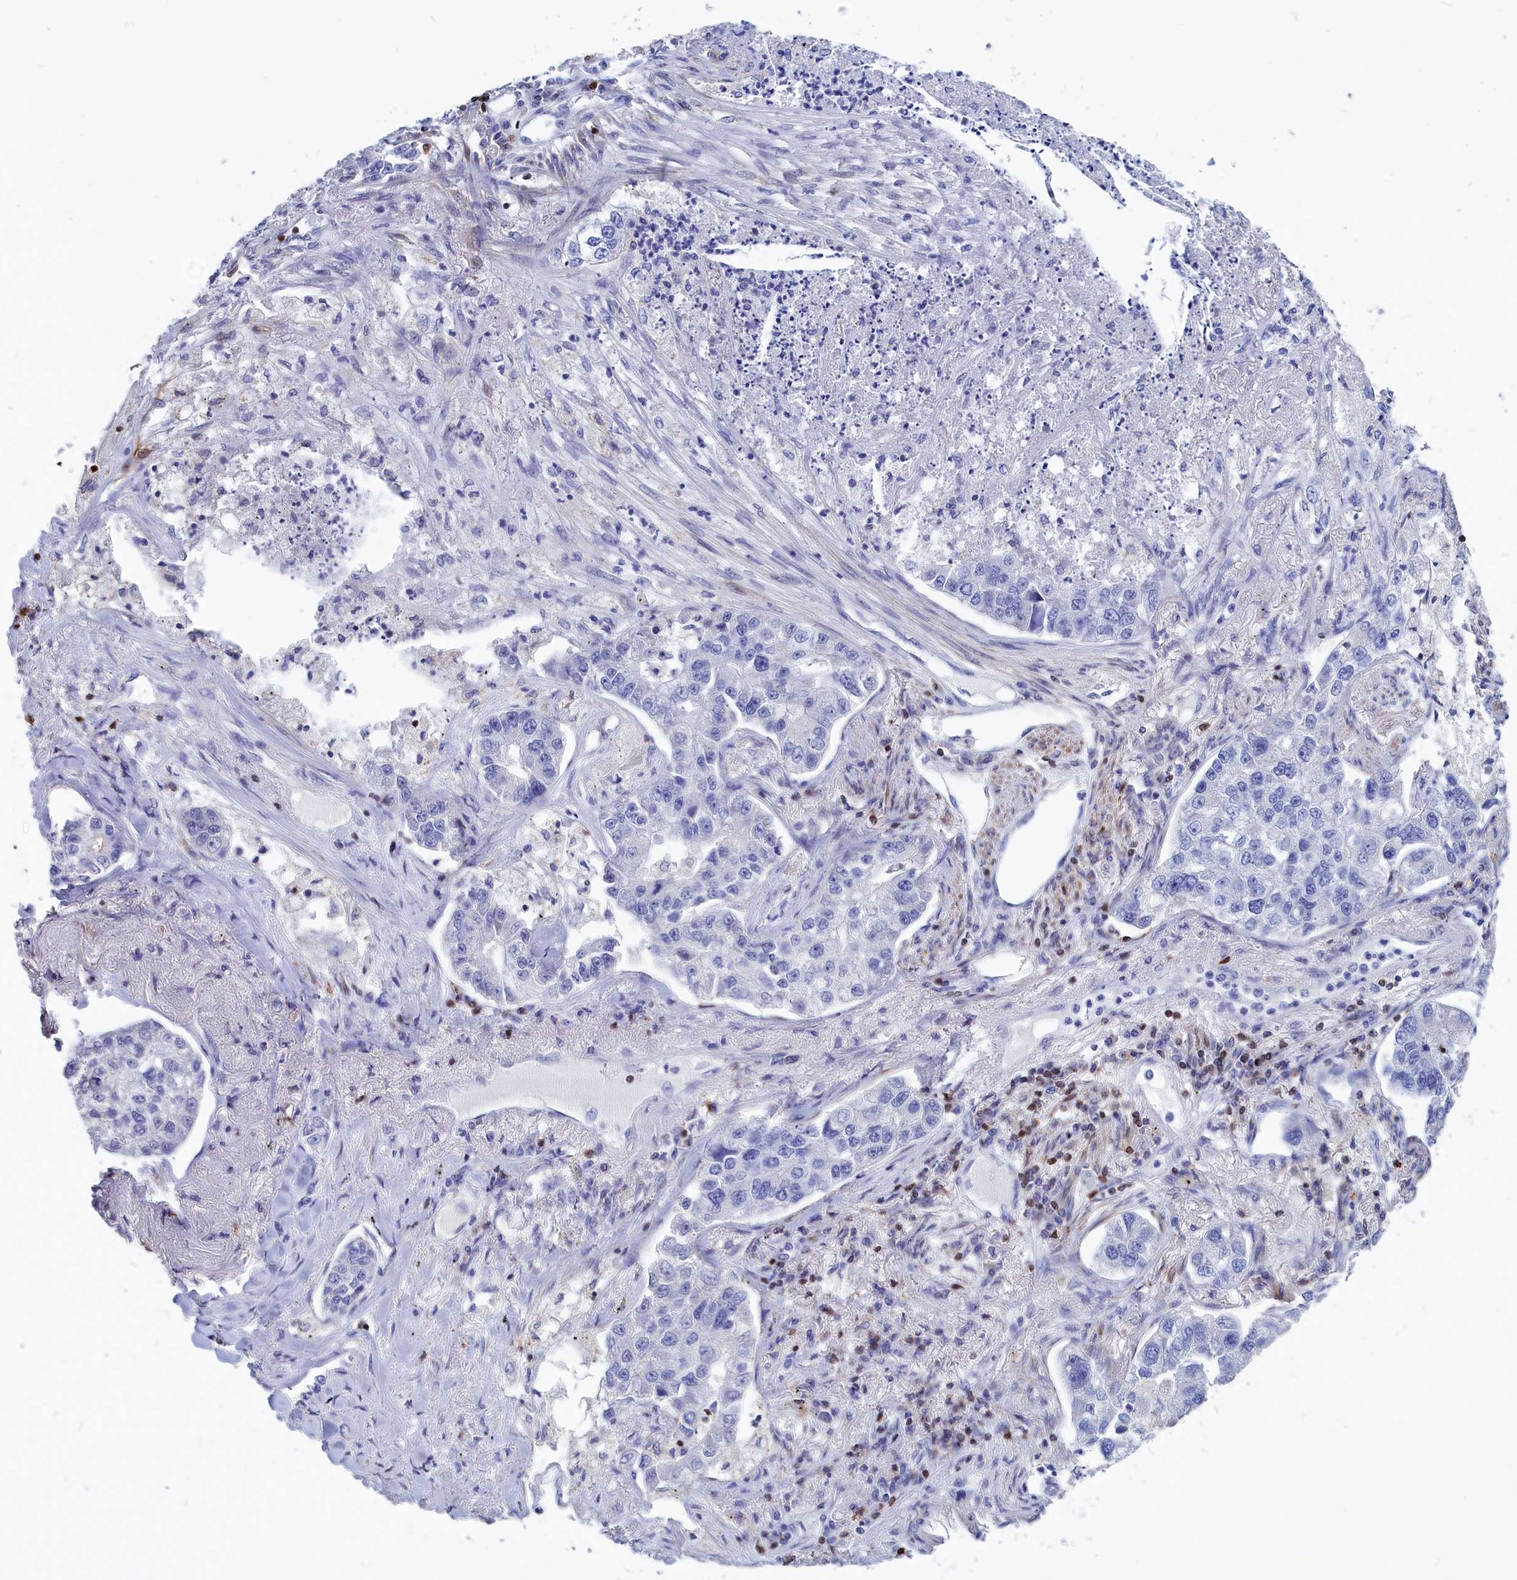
{"staining": {"intensity": "negative", "quantity": "none", "location": "none"}, "tissue": "lung cancer", "cell_type": "Tumor cells", "image_type": "cancer", "snomed": [{"axis": "morphology", "description": "Adenocarcinoma, NOS"}, {"axis": "topography", "description": "Lung"}], "caption": "Tumor cells show no significant protein staining in adenocarcinoma (lung).", "gene": "CRIP1", "patient": {"sex": "male", "age": 49}}